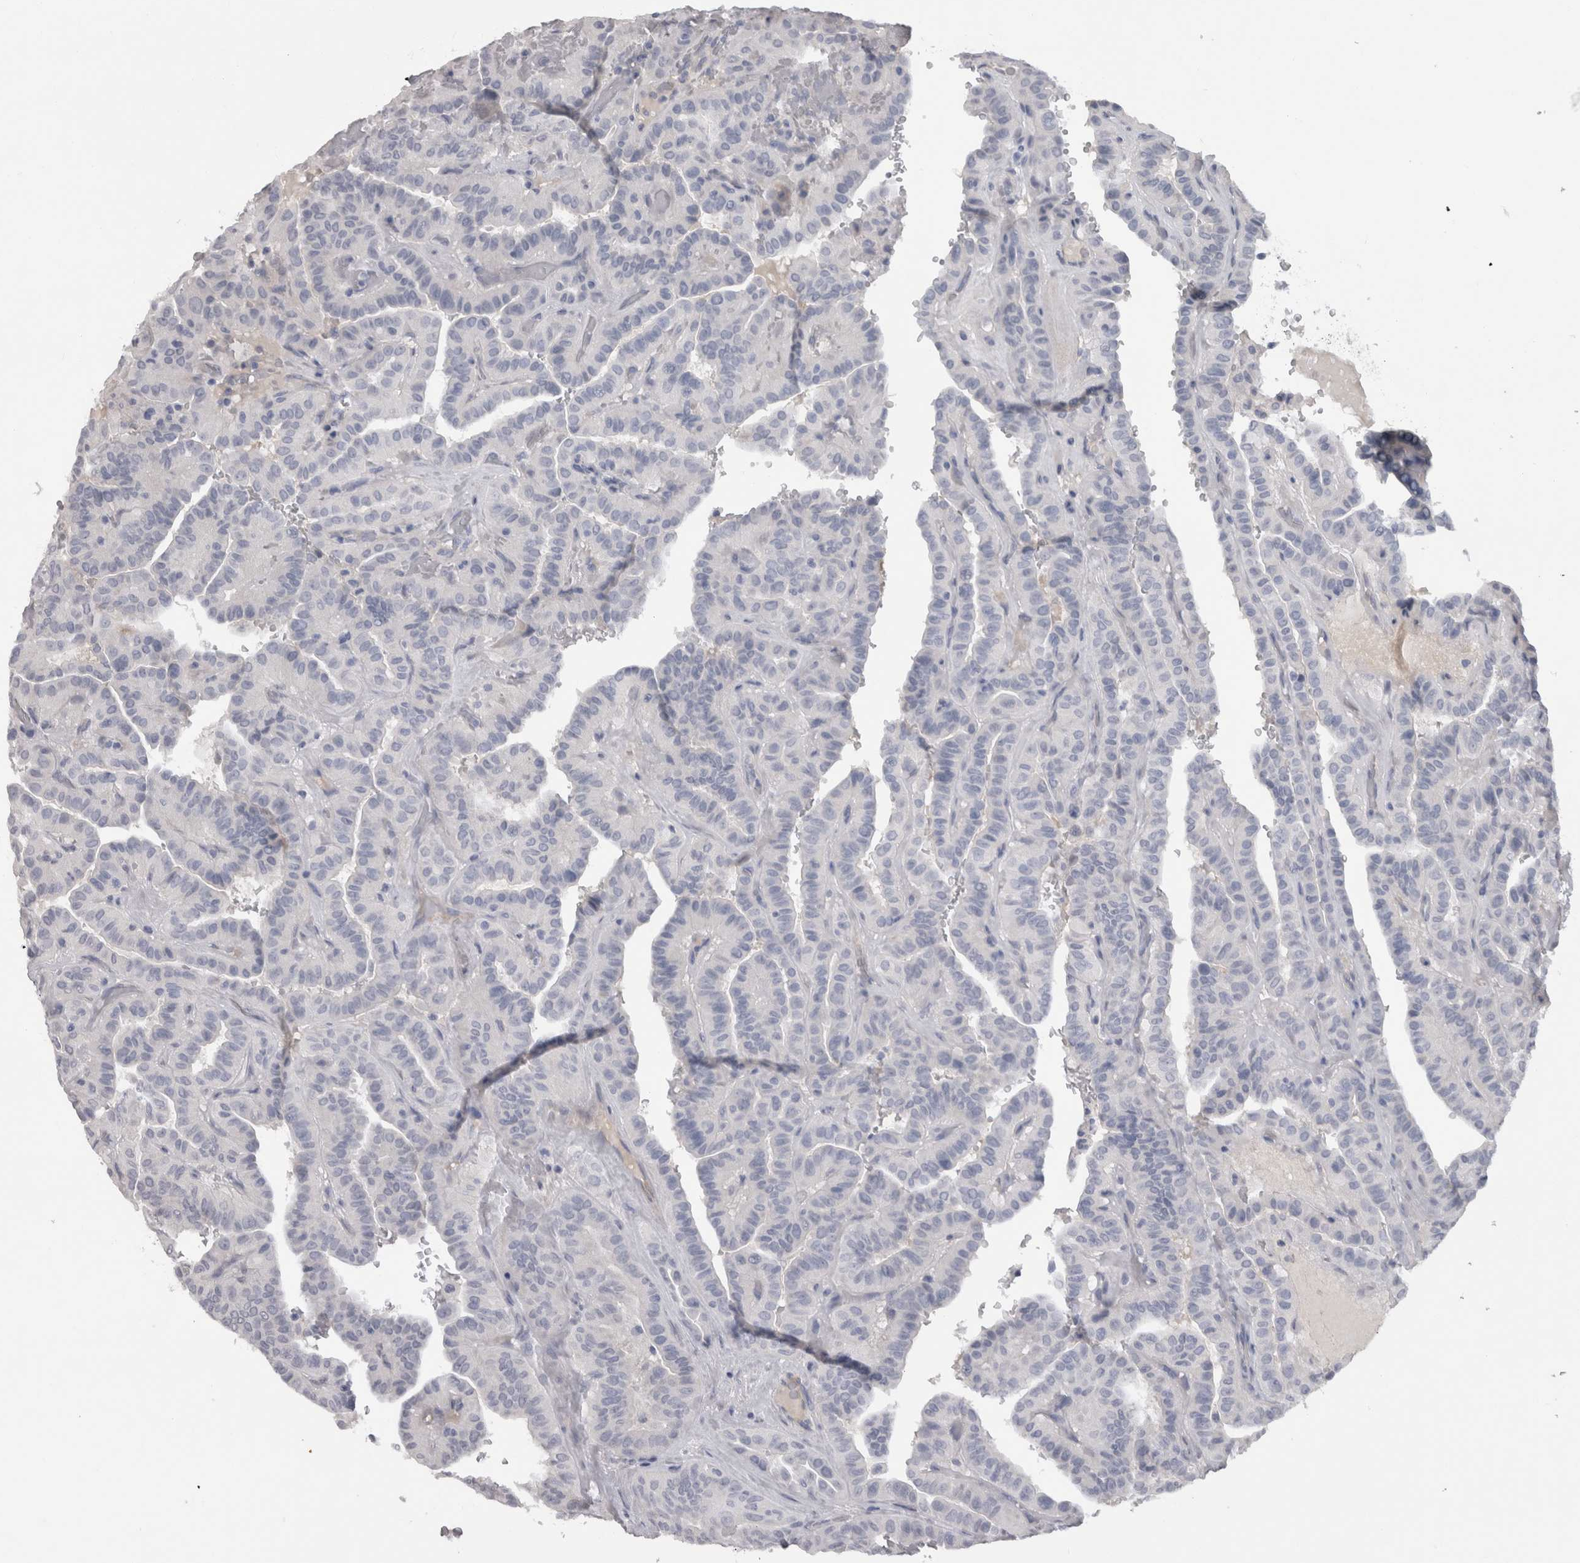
{"staining": {"intensity": "negative", "quantity": "none", "location": "none"}, "tissue": "thyroid cancer", "cell_type": "Tumor cells", "image_type": "cancer", "snomed": [{"axis": "morphology", "description": "Papillary adenocarcinoma, NOS"}, {"axis": "topography", "description": "Thyroid gland"}], "caption": "This is an IHC image of human thyroid cancer (papillary adenocarcinoma). There is no staining in tumor cells.", "gene": "ADAM2", "patient": {"sex": "male", "age": 77}}